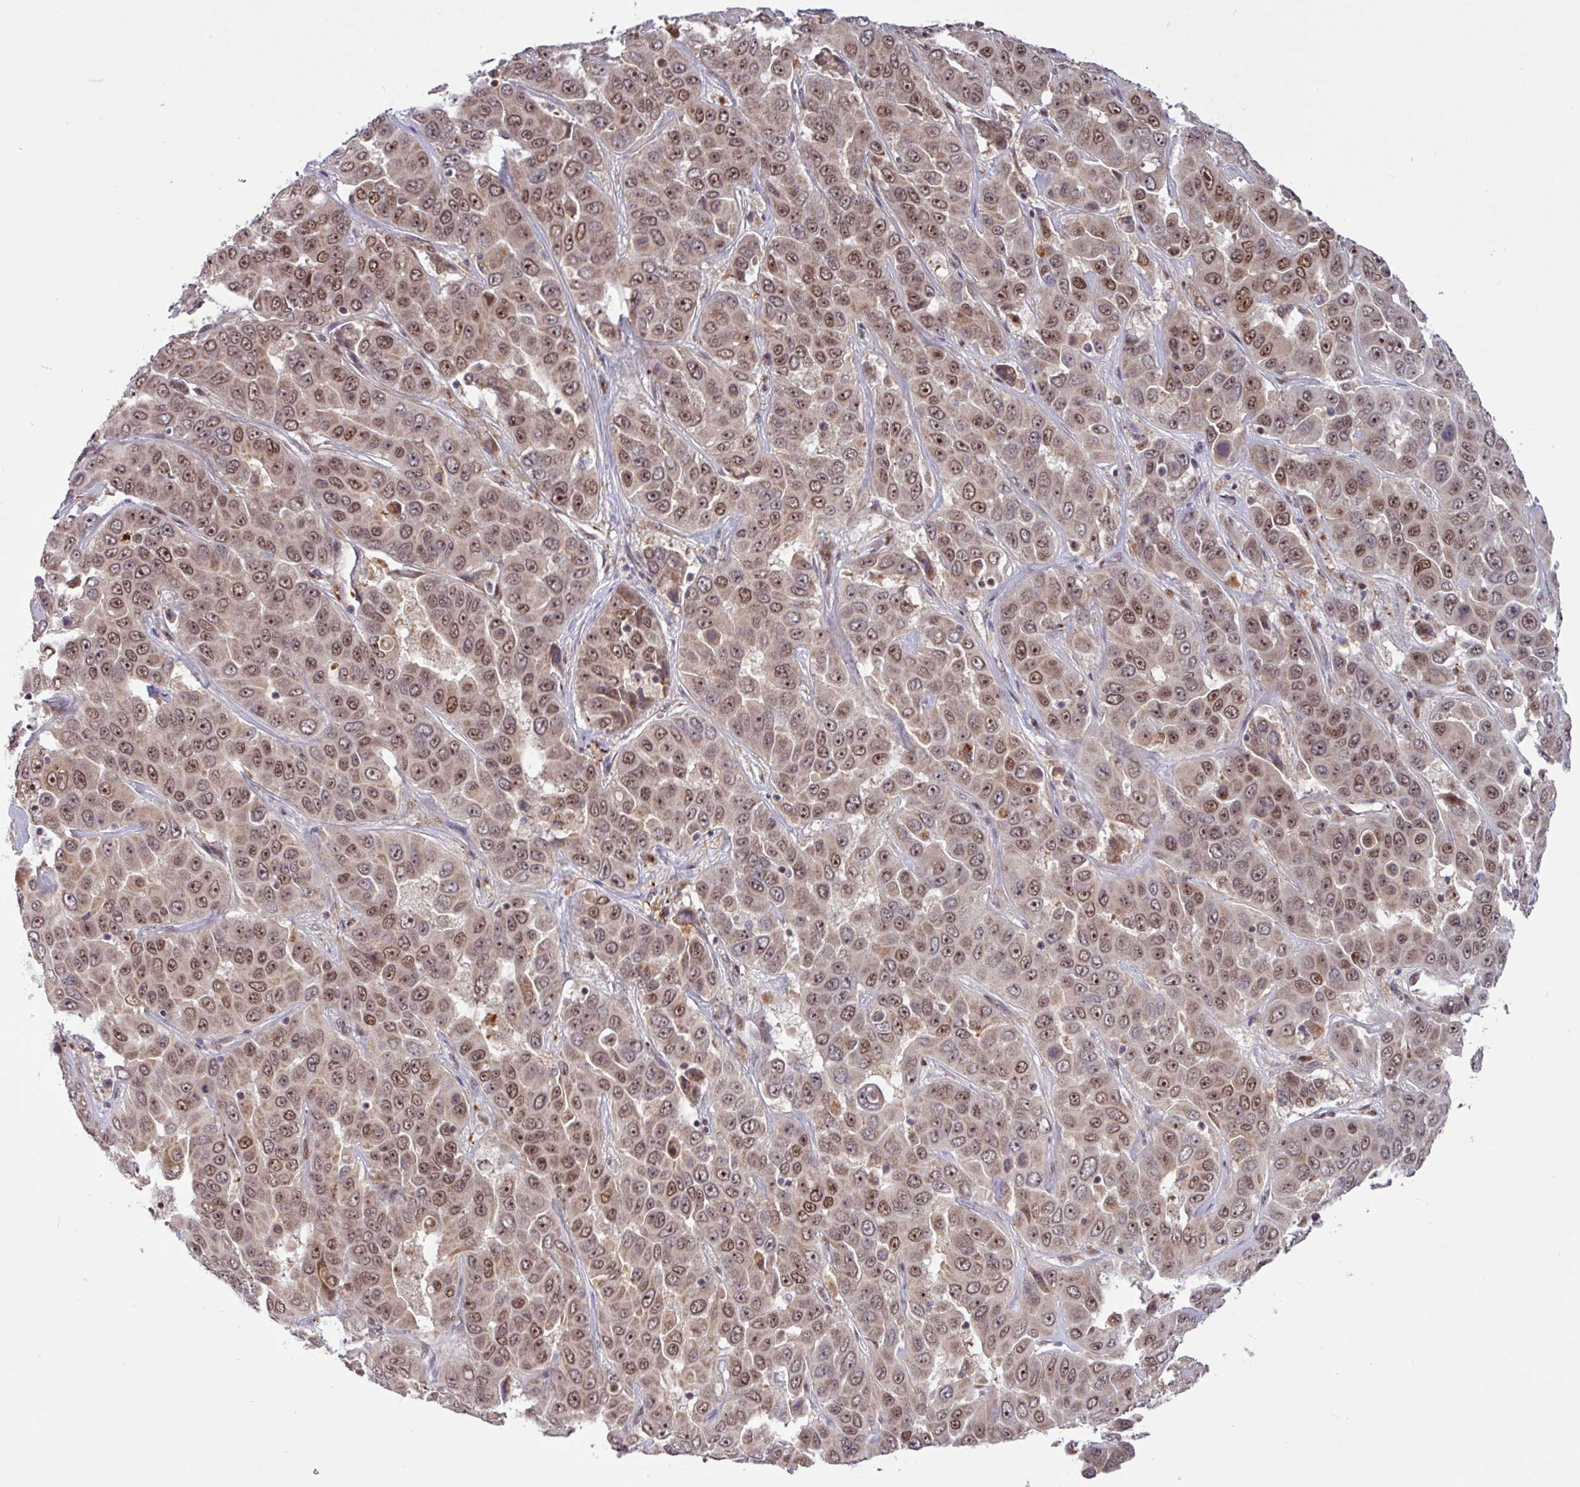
{"staining": {"intensity": "moderate", "quantity": ">75%", "location": "nuclear"}, "tissue": "liver cancer", "cell_type": "Tumor cells", "image_type": "cancer", "snomed": [{"axis": "morphology", "description": "Cholangiocarcinoma"}, {"axis": "topography", "description": "Liver"}], "caption": "Protein staining of cholangiocarcinoma (liver) tissue demonstrates moderate nuclear staining in about >75% of tumor cells.", "gene": "BRD3", "patient": {"sex": "female", "age": 52}}